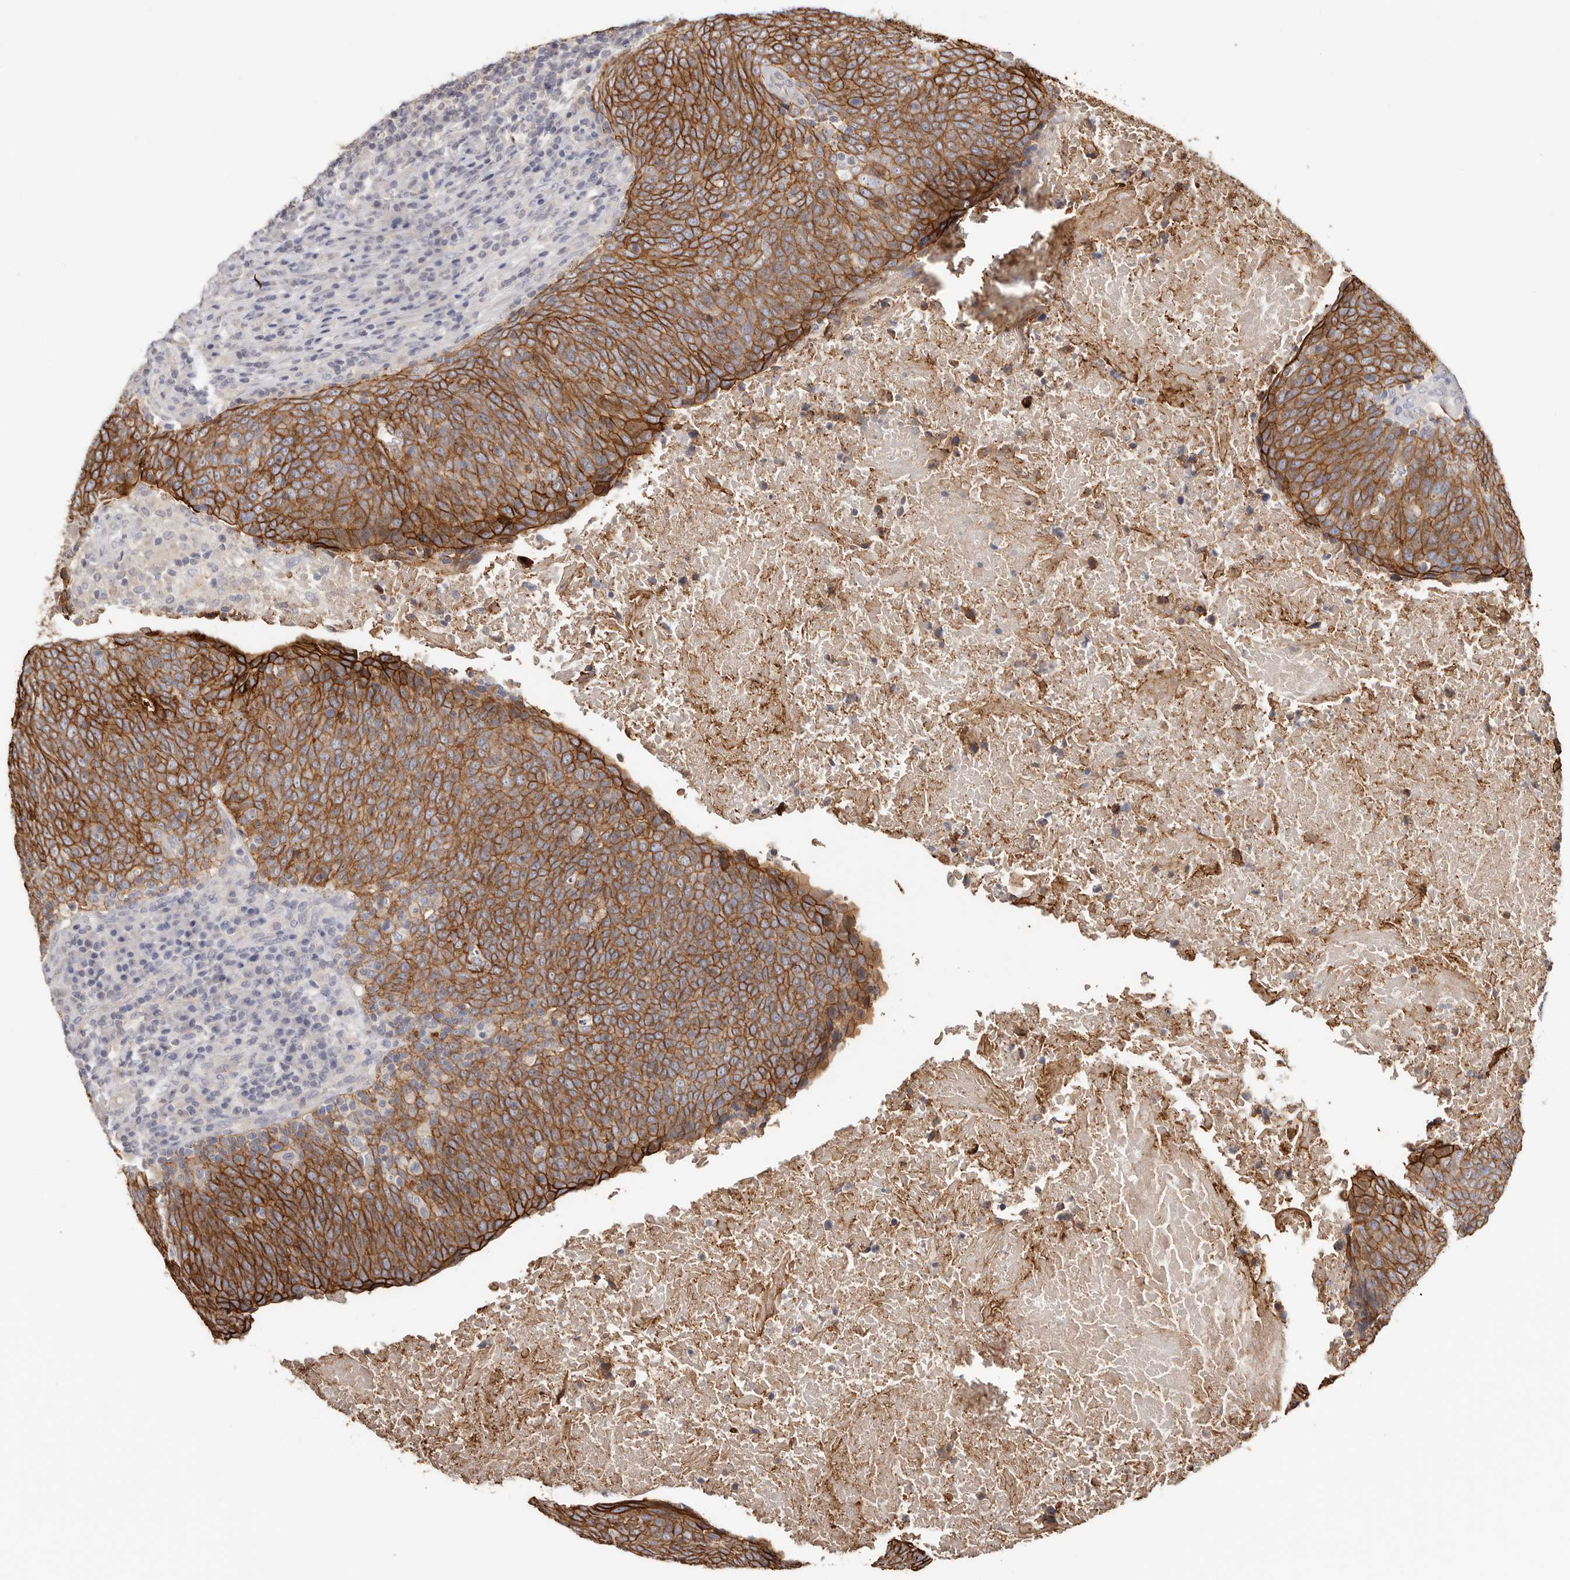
{"staining": {"intensity": "strong", "quantity": ">75%", "location": "cytoplasmic/membranous"}, "tissue": "head and neck cancer", "cell_type": "Tumor cells", "image_type": "cancer", "snomed": [{"axis": "morphology", "description": "Squamous cell carcinoma, NOS"}, {"axis": "morphology", "description": "Squamous cell carcinoma, metastatic, NOS"}, {"axis": "topography", "description": "Lymph node"}, {"axis": "topography", "description": "Head-Neck"}], "caption": "This photomicrograph displays immunohistochemistry (IHC) staining of human squamous cell carcinoma (head and neck), with high strong cytoplasmic/membranous expression in approximately >75% of tumor cells.", "gene": "S100A14", "patient": {"sex": "male", "age": 62}}